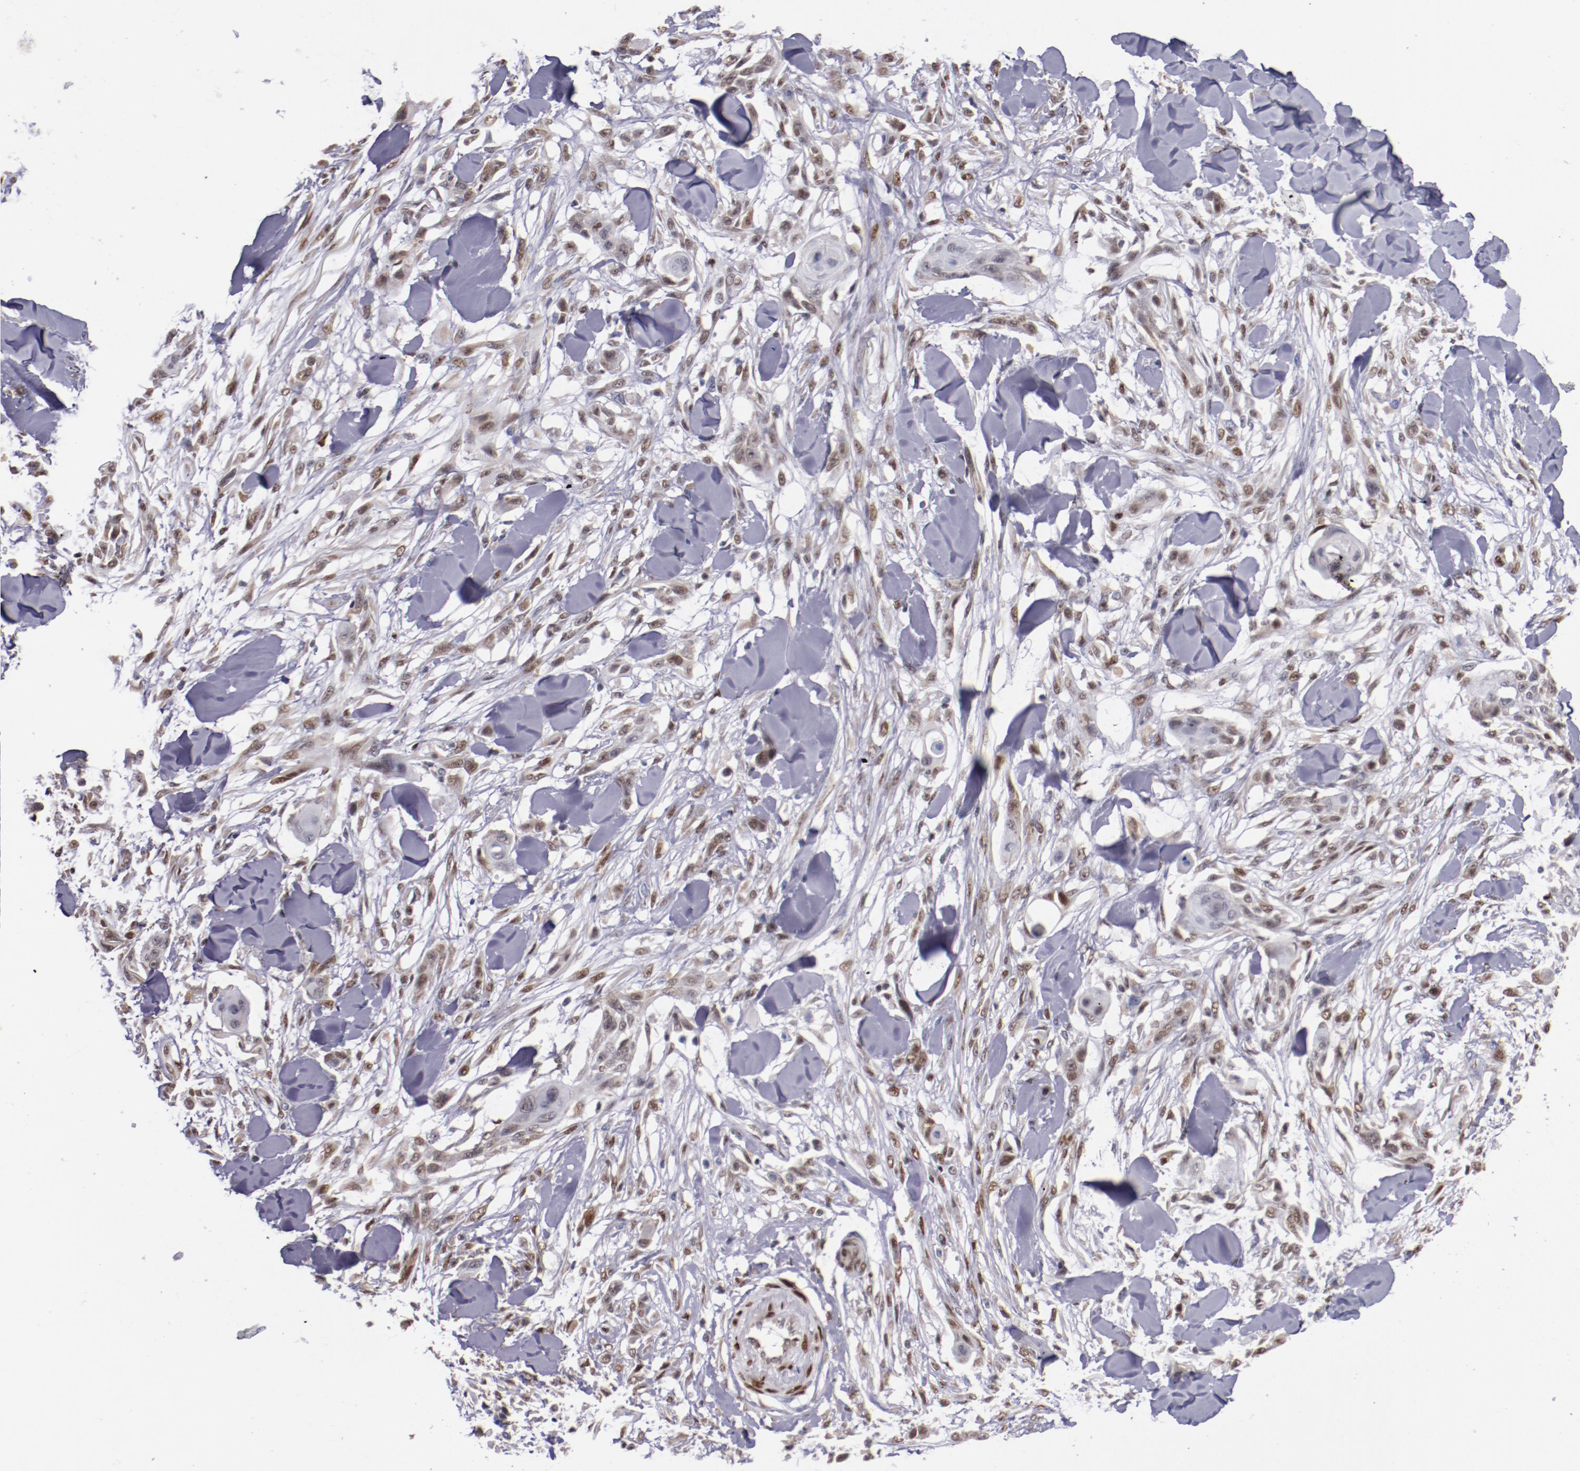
{"staining": {"intensity": "weak", "quantity": "25%-75%", "location": "nuclear"}, "tissue": "skin cancer", "cell_type": "Tumor cells", "image_type": "cancer", "snomed": [{"axis": "morphology", "description": "Squamous cell carcinoma, NOS"}, {"axis": "topography", "description": "Skin"}], "caption": "A brown stain highlights weak nuclear positivity of a protein in human skin cancer (squamous cell carcinoma) tumor cells. The staining is performed using DAB (3,3'-diaminobenzidine) brown chromogen to label protein expression. The nuclei are counter-stained blue using hematoxylin.", "gene": "SRF", "patient": {"sex": "female", "age": 59}}